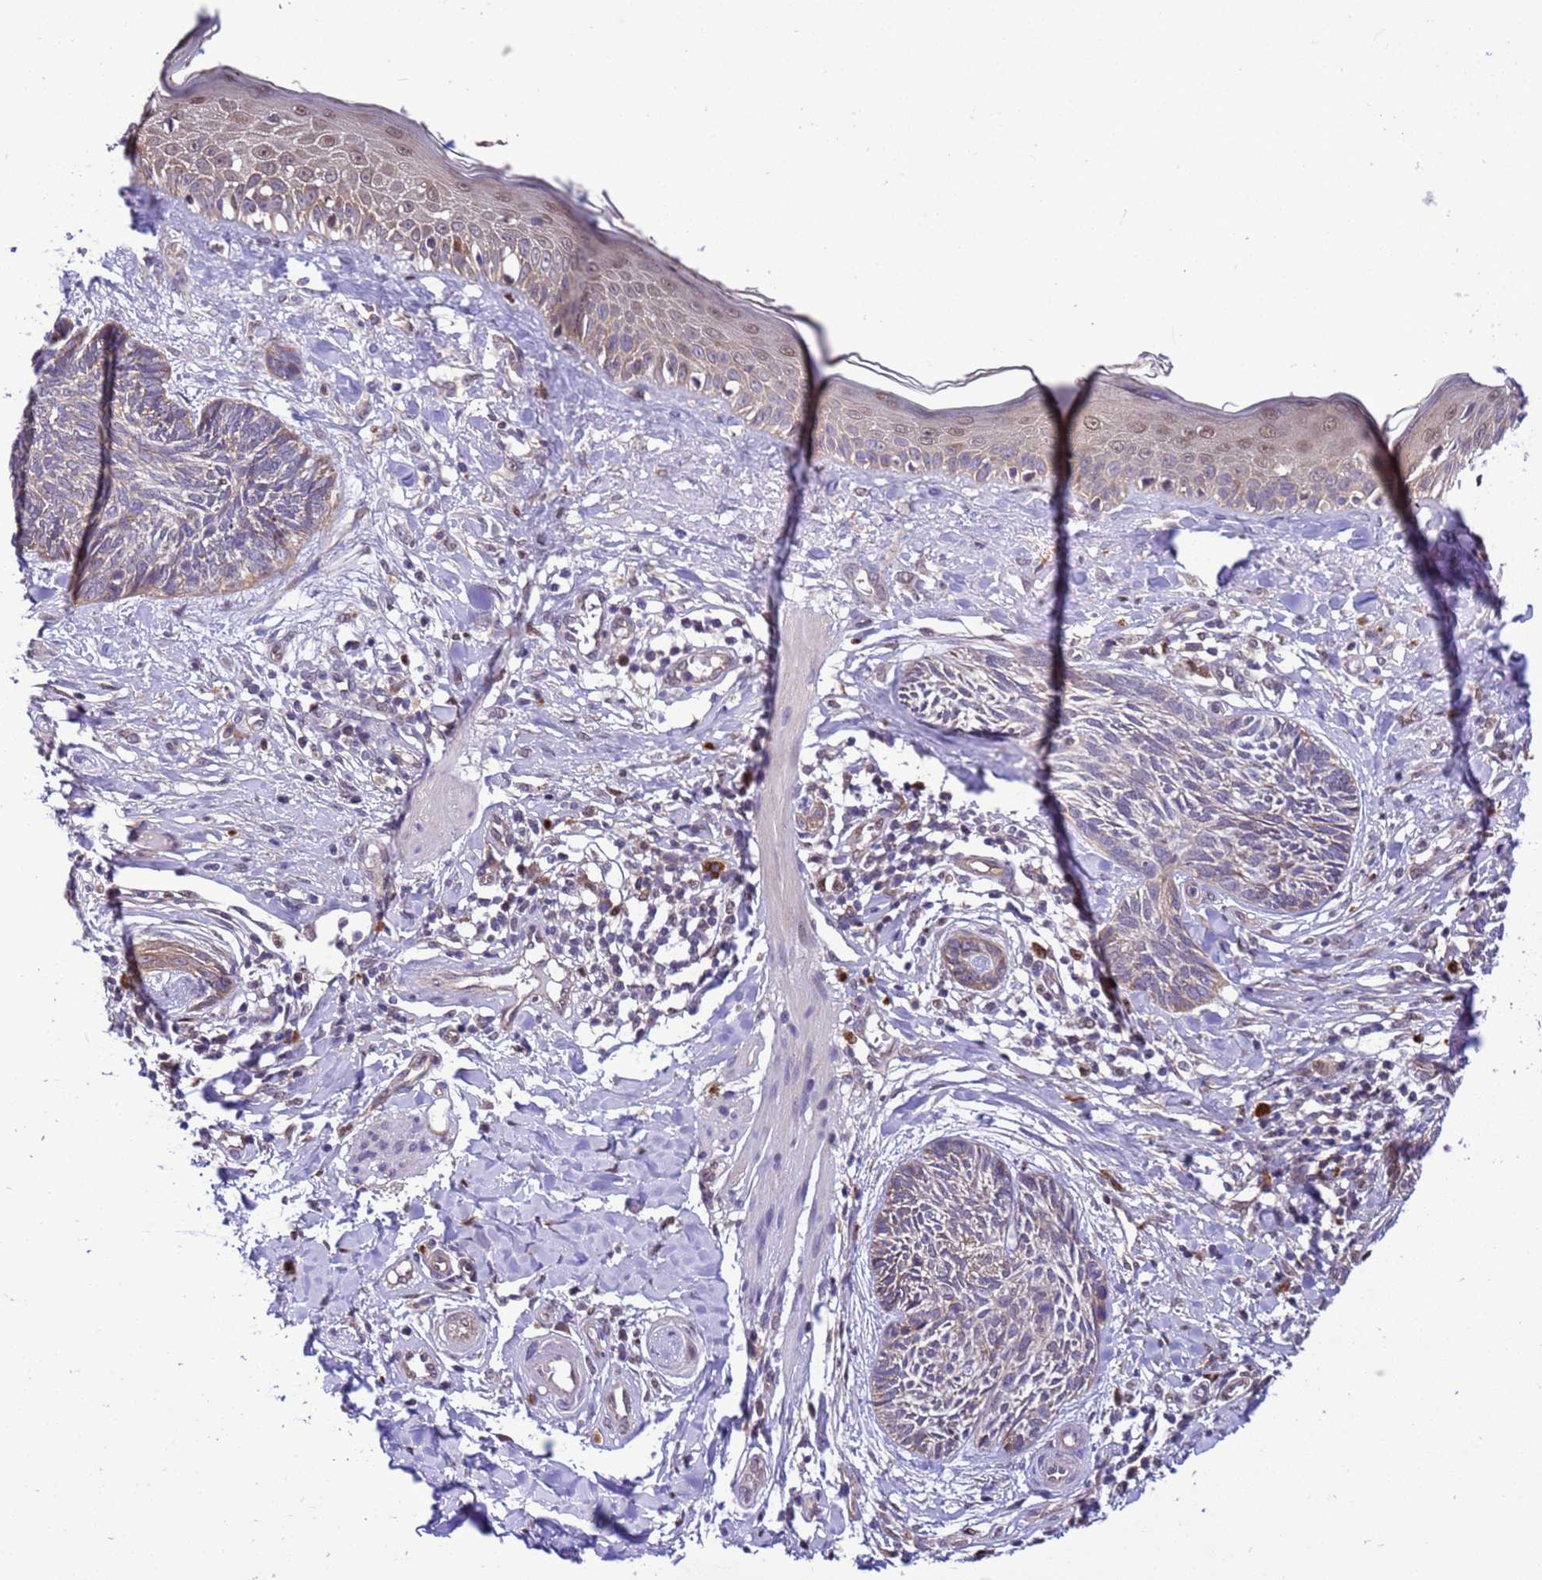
{"staining": {"intensity": "weak", "quantity": "<25%", "location": "cytoplasmic/membranous"}, "tissue": "skin cancer", "cell_type": "Tumor cells", "image_type": "cancer", "snomed": [{"axis": "morphology", "description": "Squamous cell carcinoma, NOS"}, {"axis": "topography", "description": "Skin"}], "caption": "Protein analysis of skin cancer (squamous cell carcinoma) shows no significant staining in tumor cells. The staining is performed using DAB (3,3'-diaminobenzidine) brown chromogen with nuclei counter-stained in using hematoxylin.", "gene": "RASD1", "patient": {"sex": "male", "age": 82}}